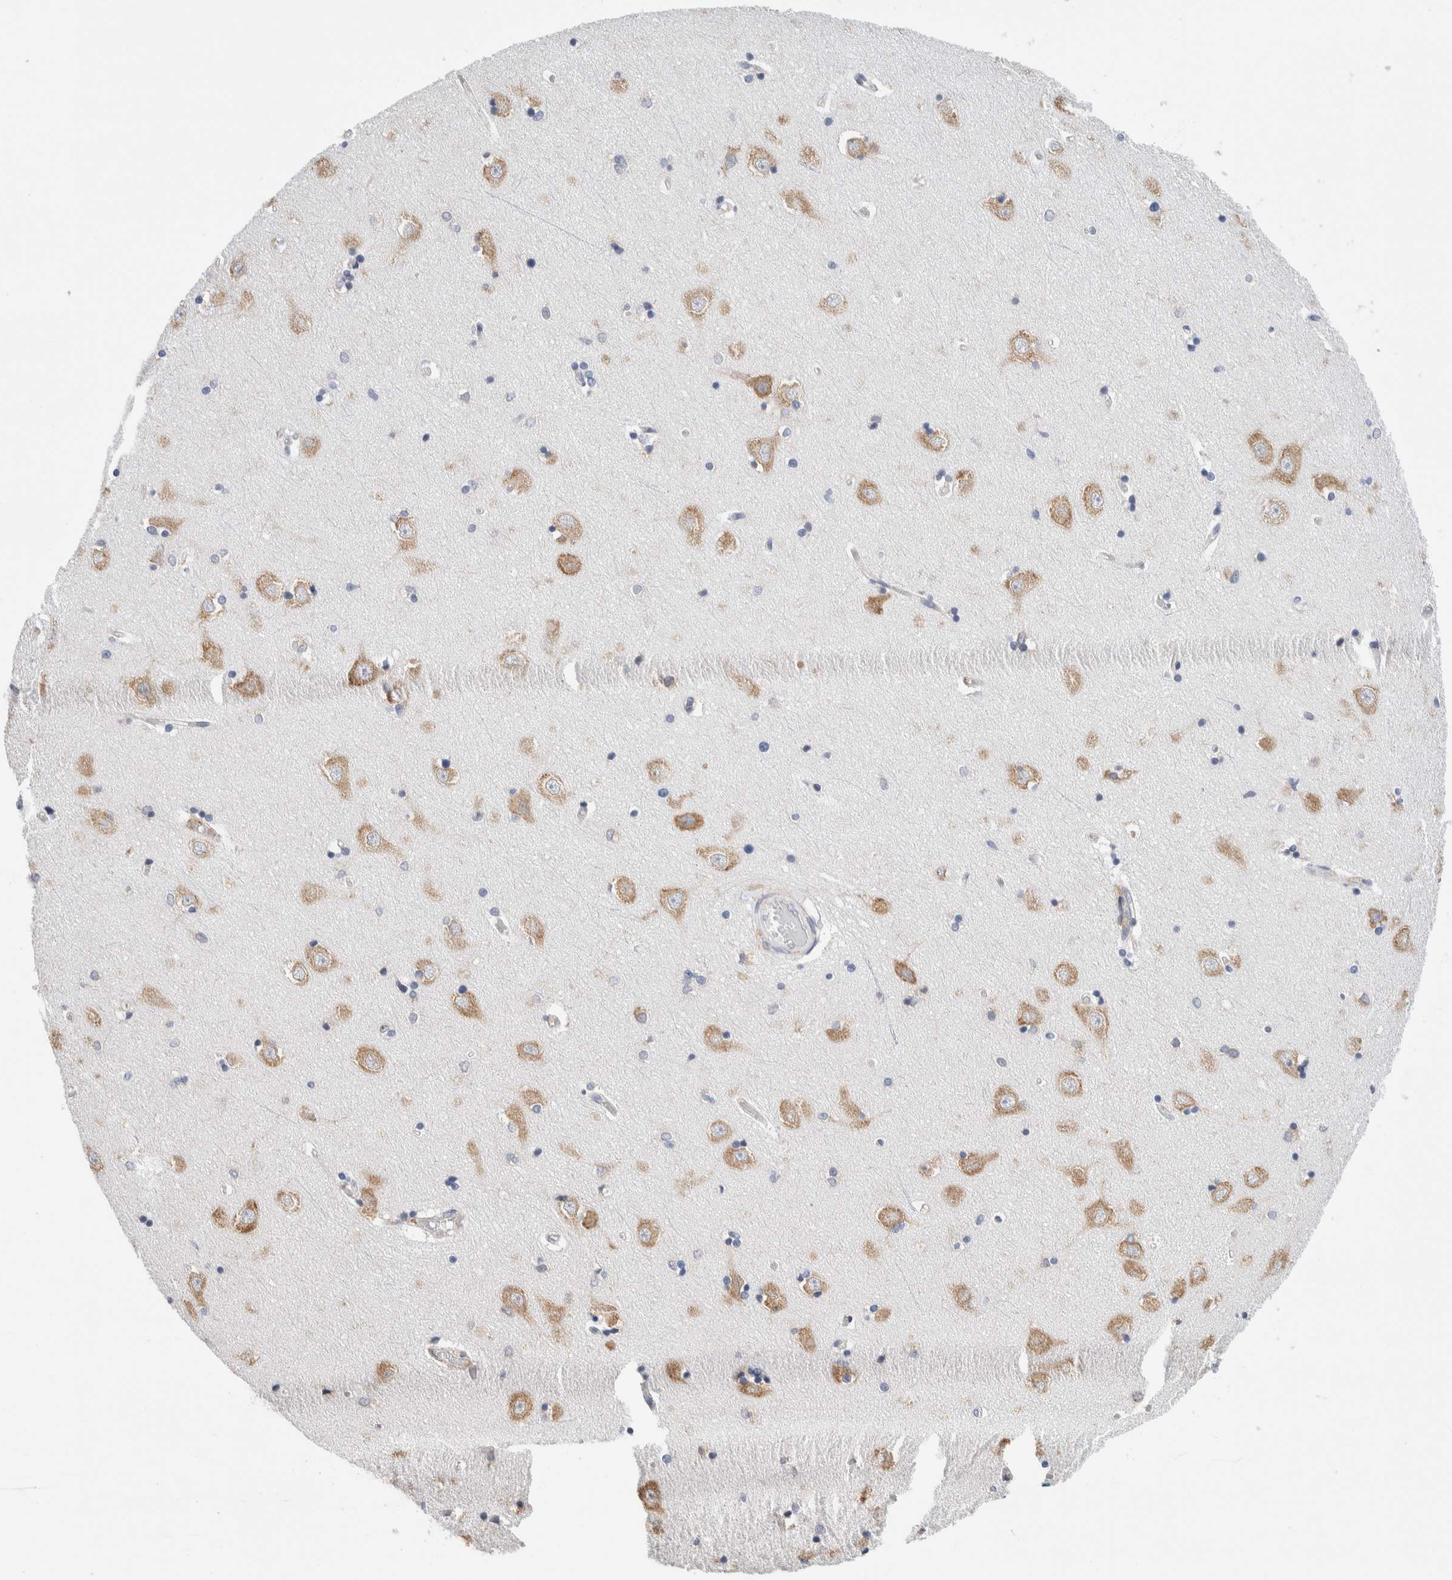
{"staining": {"intensity": "moderate", "quantity": "<25%", "location": "cytoplasmic/membranous"}, "tissue": "hippocampus", "cell_type": "Glial cells", "image_type": "normal", "snomed": [{"axis": "morphology", "description": "Normal tissue, NOS"}, {"axis": "topography", "description": "Hippocampus"}], "caption": "Immunohistochemical staining of unremarkable hippocampus exhibits moderate cytoplasmic/membranous protein staining in about <25% of glial cells.", "gene": "RACK1", "patient": {"sex": "male", "age": 45}}